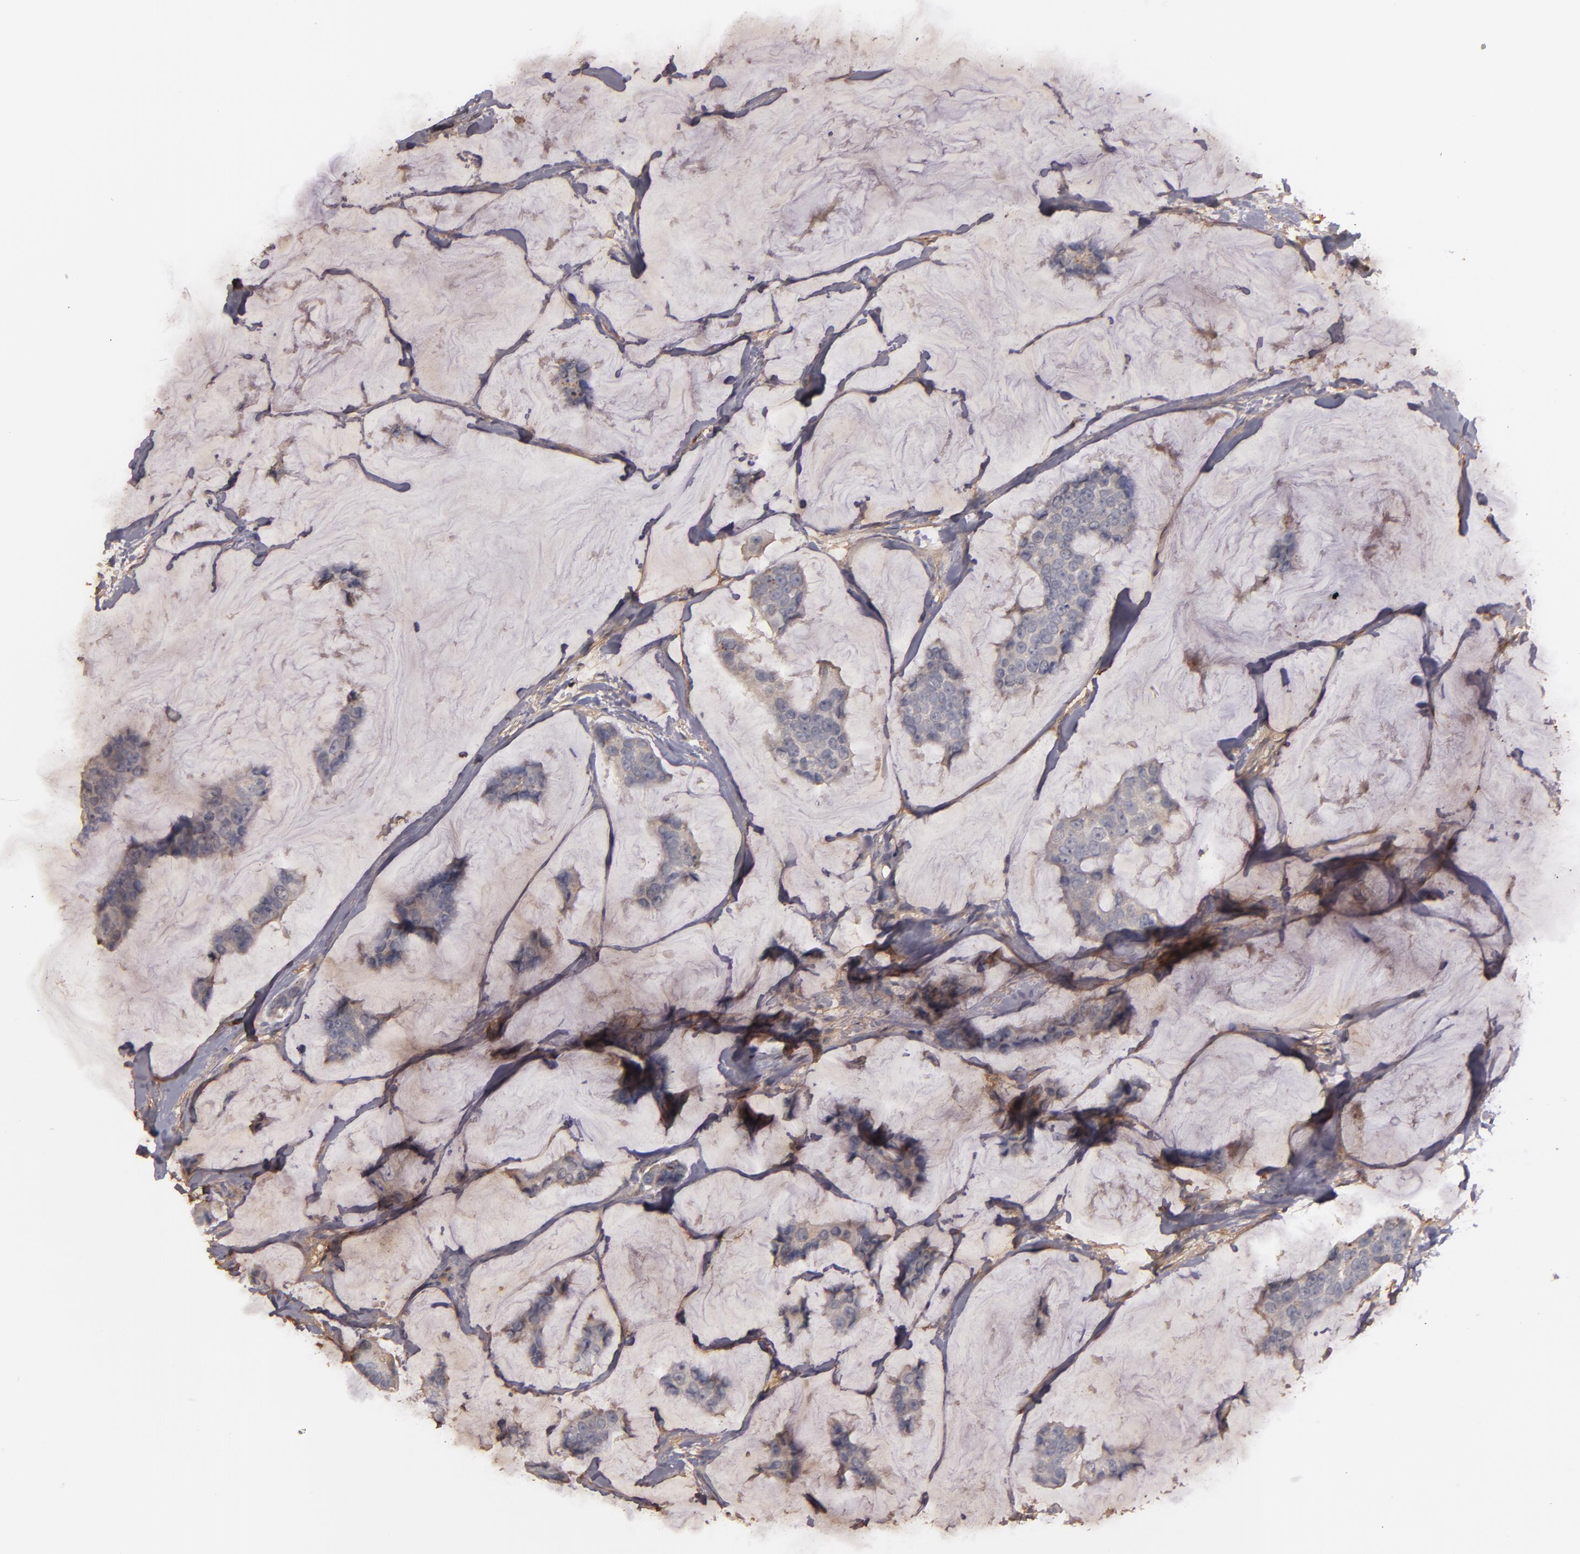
{"staining": {"intensity": "negative", "quantity": "none", "location": "none"}, "tissue": "breast cancer", "cell_type": "Tumor cells", "image_type": "cancer", "snomed": [{"axis": "morphology", "description": "Normal tissue, NOS"}, {"axis": "morphology", "description": "Duct carcinoma"}, {"axis": "topography", "description": "Breast"}], "caption": "Immunohistochemistry micrograph of breast cancer stained for a protein (brown), which reveals no positivity in tumor cells. (Stains: DAB (3,3'-diaminobenzidine) immunohistochemistry with hematoxylin counter stain, Microscopy: brightfield microscopy at high magnification).", "gene": "MBL2", "patient": {"sex": "female", "age": 50}}